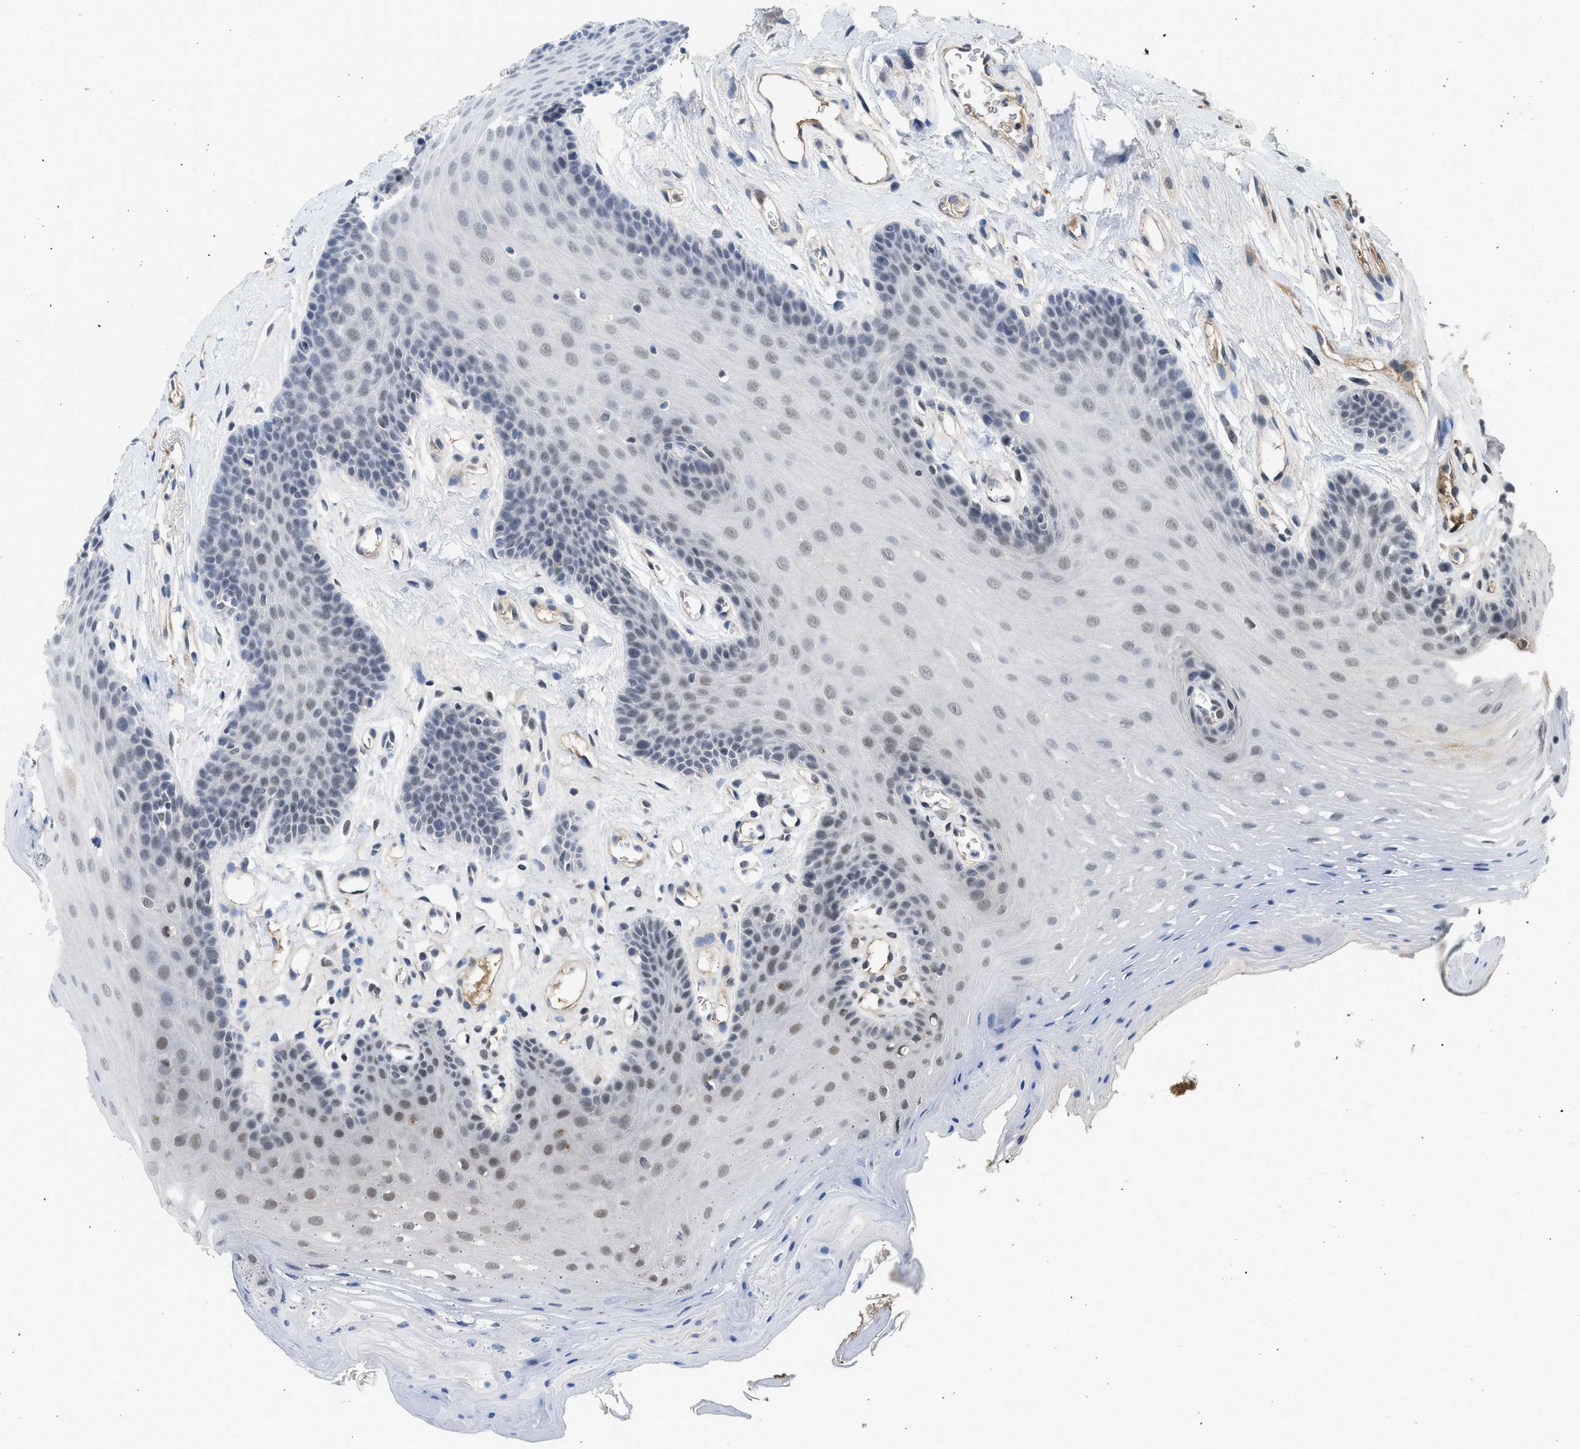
{"staining": {"intensity": "weak", "quantity": "25%-75%", "location": "nuclear"}, "tissue": "oral mucosa", "cell_type": "Squamous epithelial cells", "image_type": "normal", "snomed": [{"axis": "morphology", "description": "Normal tissue, NOS"}, {"axis": "morphology", "description": "Squamous cell carcinoma, NOS"}, {"axis": "topography", "description": "Oral tissue"}, {"axis": "topography", "description": "Head-Neck"}], "caption": "This micrograph reveals benign oral mucosa stained with immunohistochemistry to label a protein in brown. The nuclear of squamous epithelial cells show weak positivity for the protein. Nuclei are counter-stained blue.", "gene": "TERF2IP", "patient": {"sex": "male", "age": 71}}